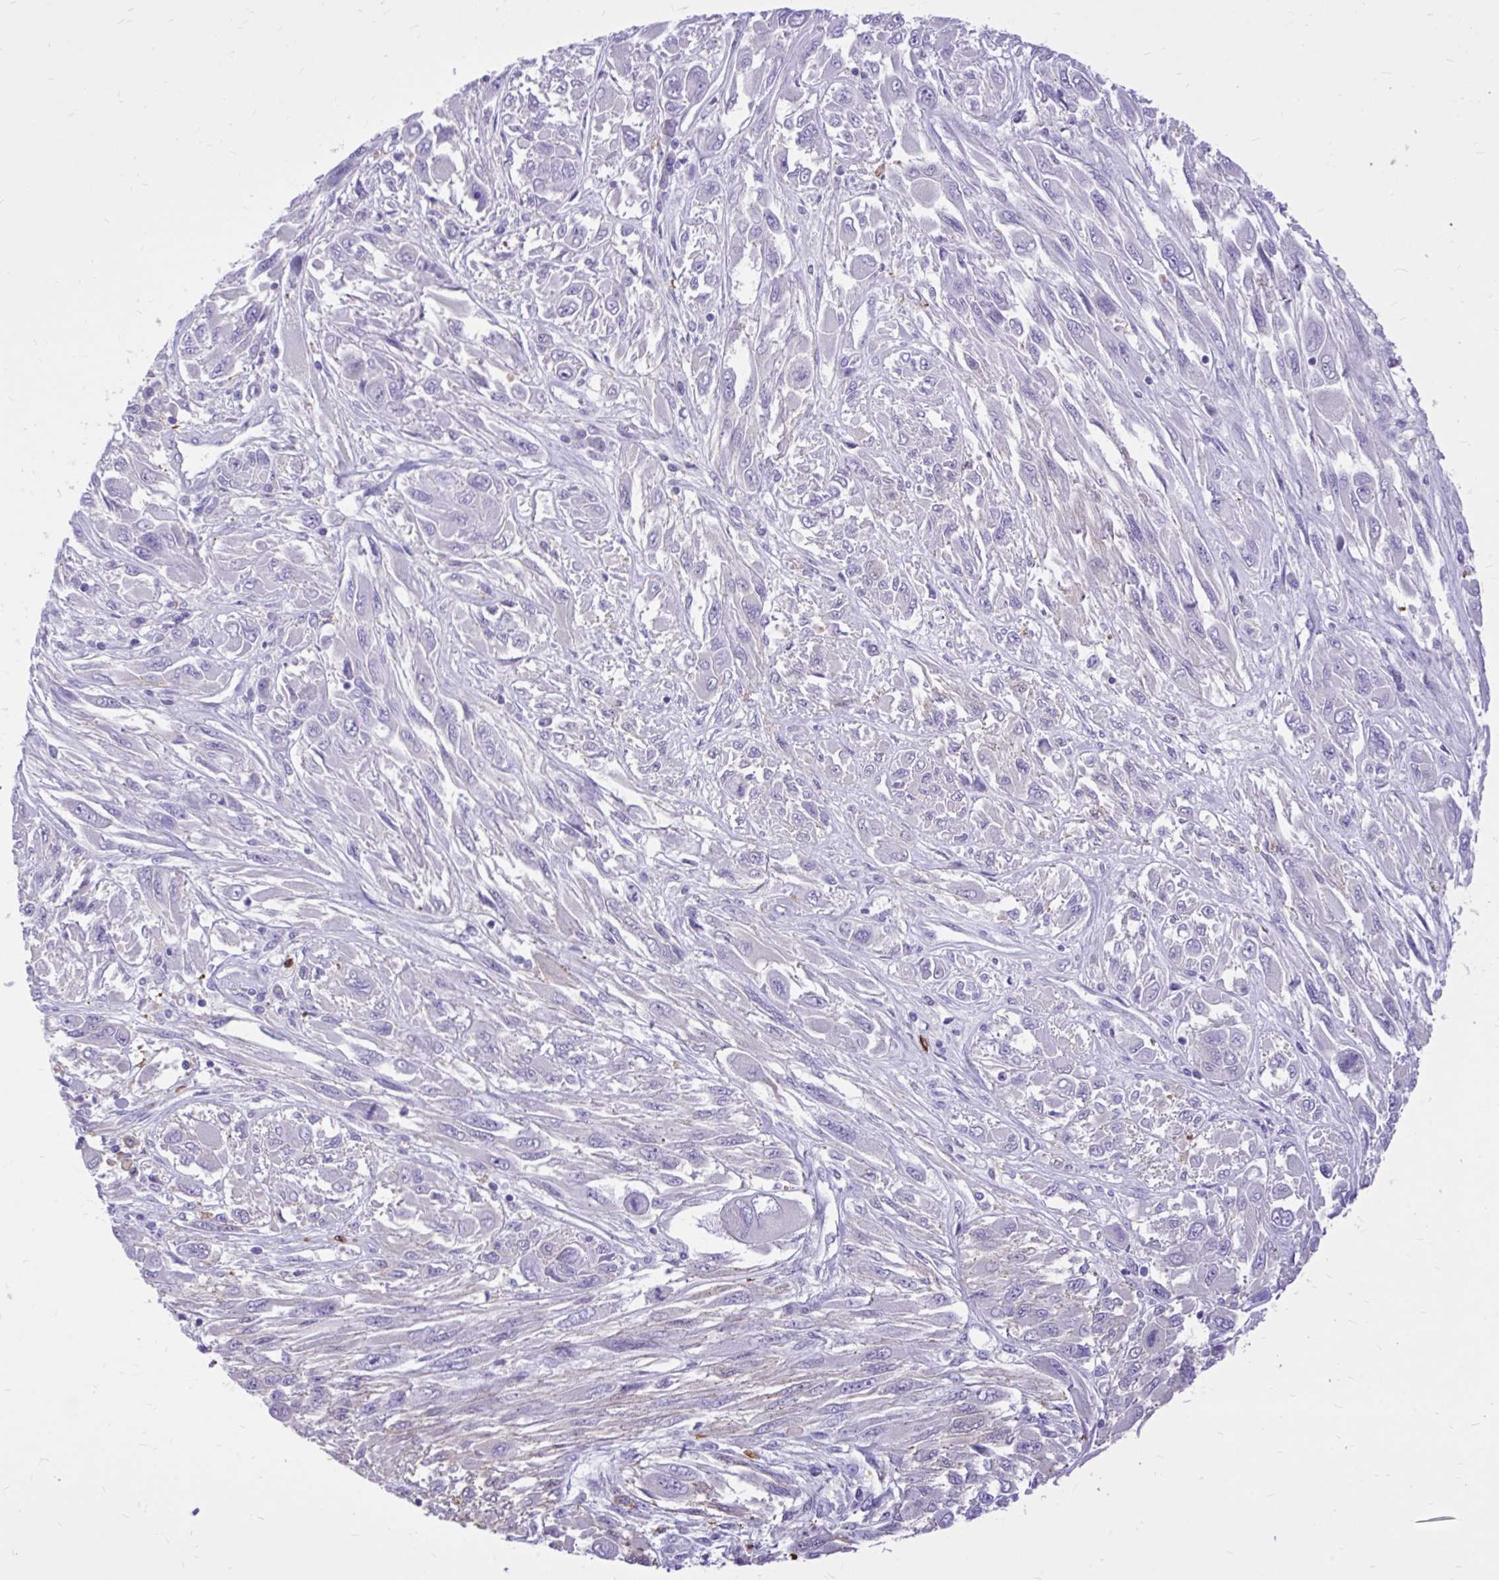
{"staining": {"intensity": "negative", "quantity": "none", "location": "none"}, "tissue": "melanoma", "cell_type": "Tumor cells", "image_type": "cancer", "snomed": [{"axis": "morphology", "description": "Malignant melanoma, NOS"}, {"axis": "topography", "description": "Skin"}], "caption": "DAB (3,3'-diaminobenzidine) immunohistochemical staining of melanoma reveals no significant expression in tumor cells.", "gene": "TLR7", "patient": {"sex": "female", "age": 91}}